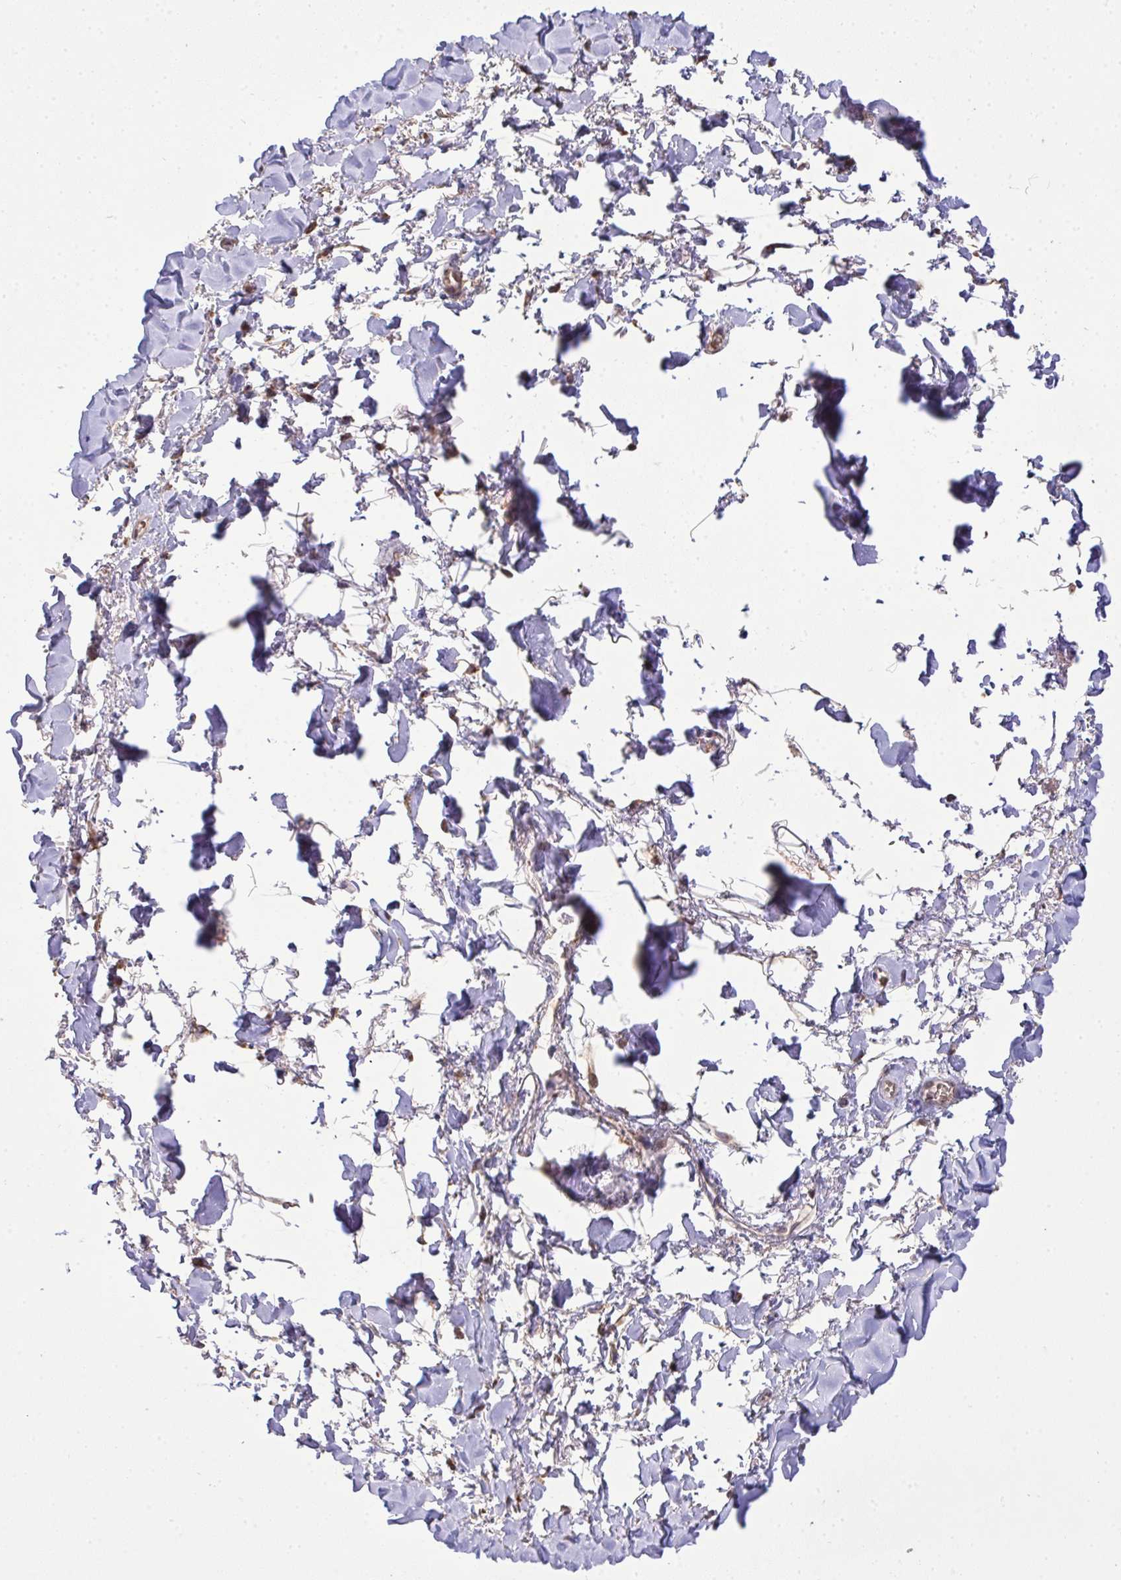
{"staining": {"intensity": "negative", "quantity": "none", "location": "none"}, "tissue": "adipose tissue", "cell_type": "Adipocytes", "image_type": "normal", "snomed": [{"axis": "morphology", "description": "Normal tissue, NOS"}, {"axis": "topography", "description": "Vulva"}, {"axis": "topography", "description": "Peripheral nerve tissue"}], "caption": "Immunohistochemistry (IHC) micrograph of benign adipose tissue: human adipose tissue stained with DAB (3,3'-diaminobenzidine) shows no significant protein staining in adipocytes. Nuclei are stained in blue.", "gene": "SLC9A6", "patient": {"sex": "female", "age": 66}}